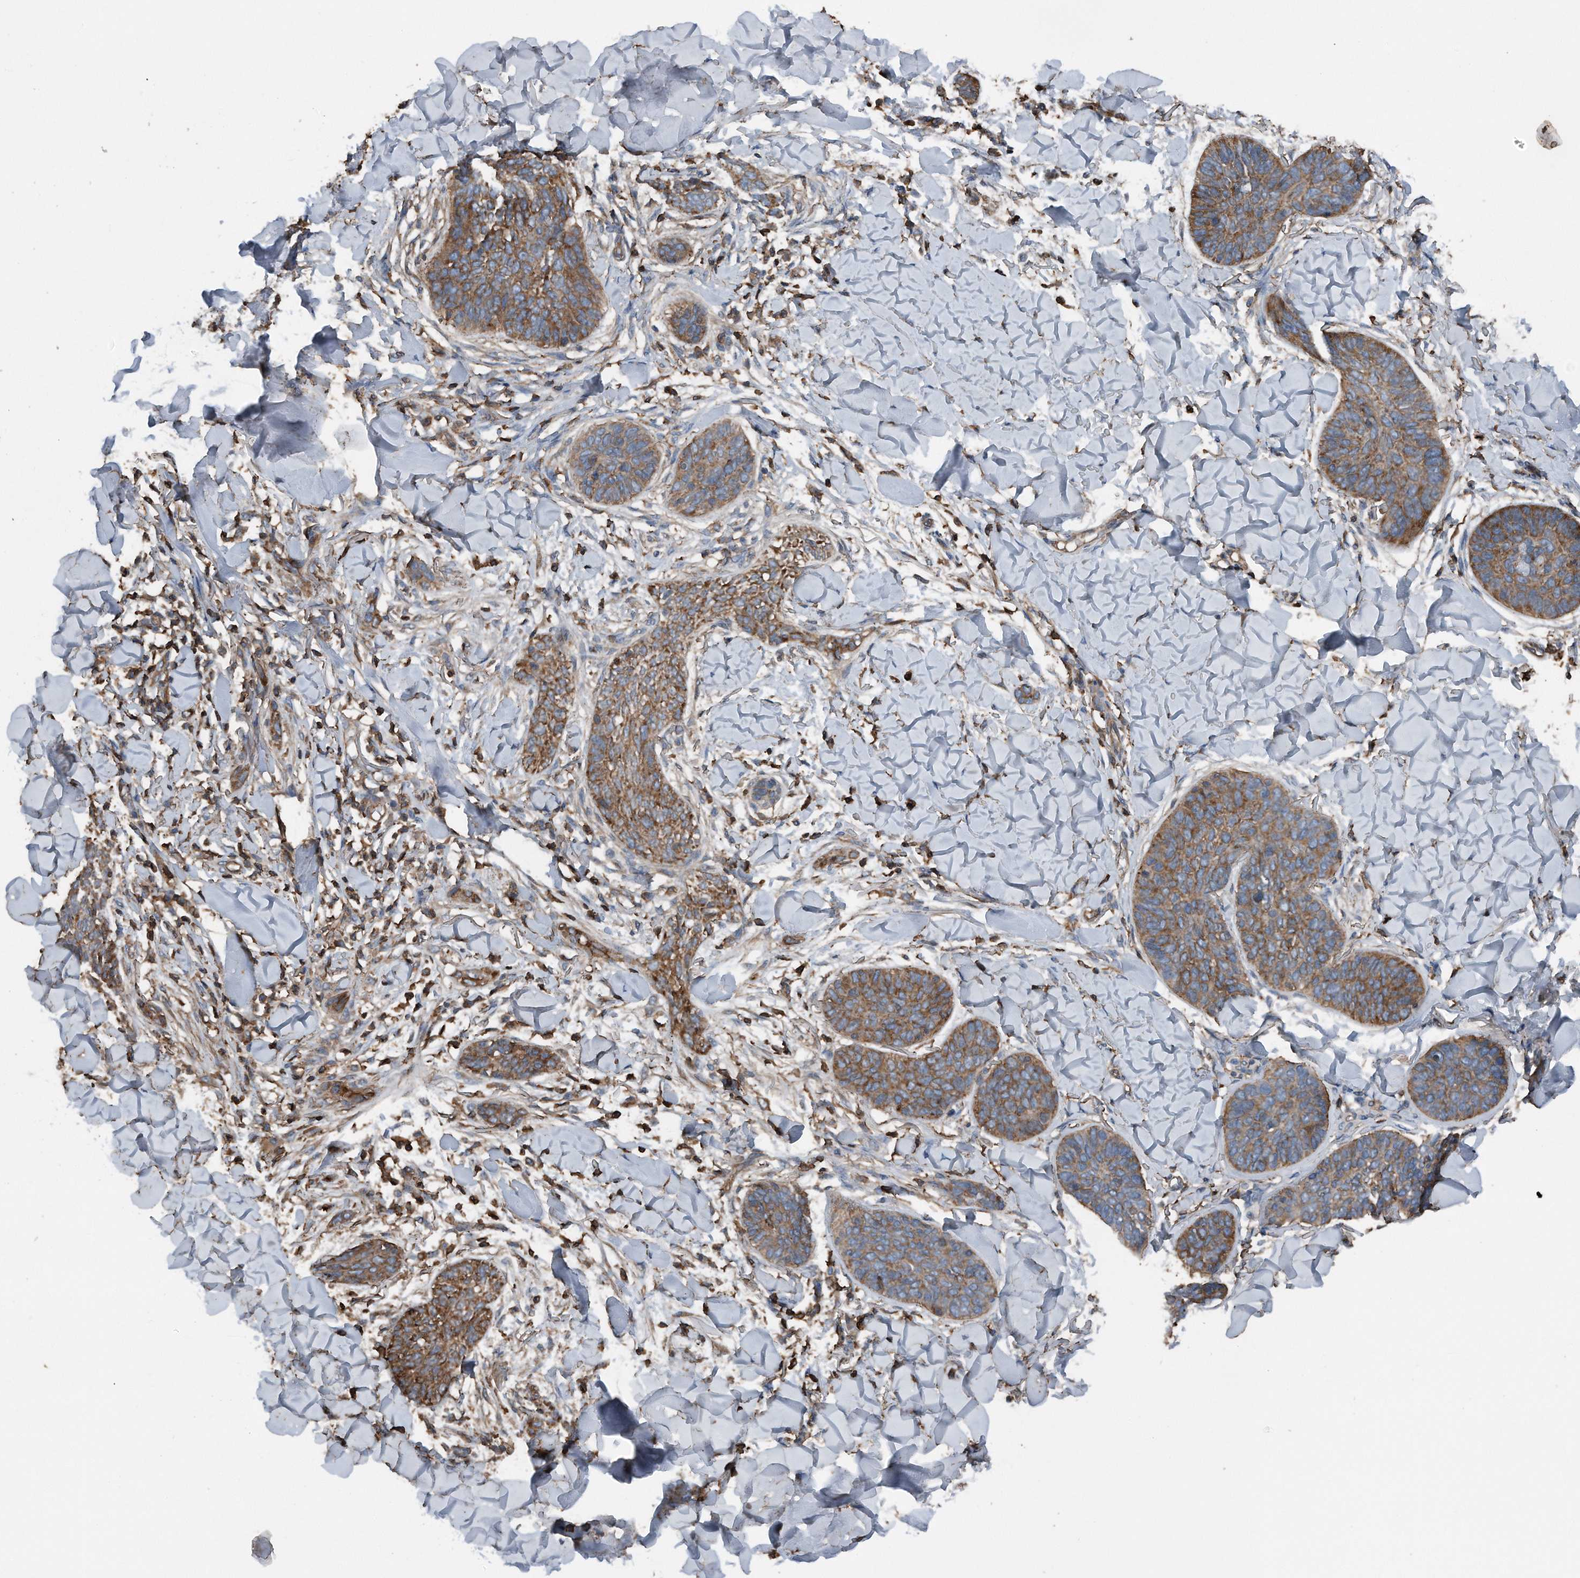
{"staining": {"intensity": "moderate", "quantity": ">75%", "location": "cytoplasmic/membranous"}, "tissue": "skin cancer", "cell_type": "Tumor cells", "image_type": "cancer", "snomed": [{"axis": "morphology", "description": "Basal cell carcinoma"}, {"axis": "topography", "description": "Skin"}], "caption": "Basal cell carcinoma (skin) stained with a protein marker displays moderate staining in tumor cells.", "gene": "RSPO3", "patient": {"sex": "male", "age": 85}}